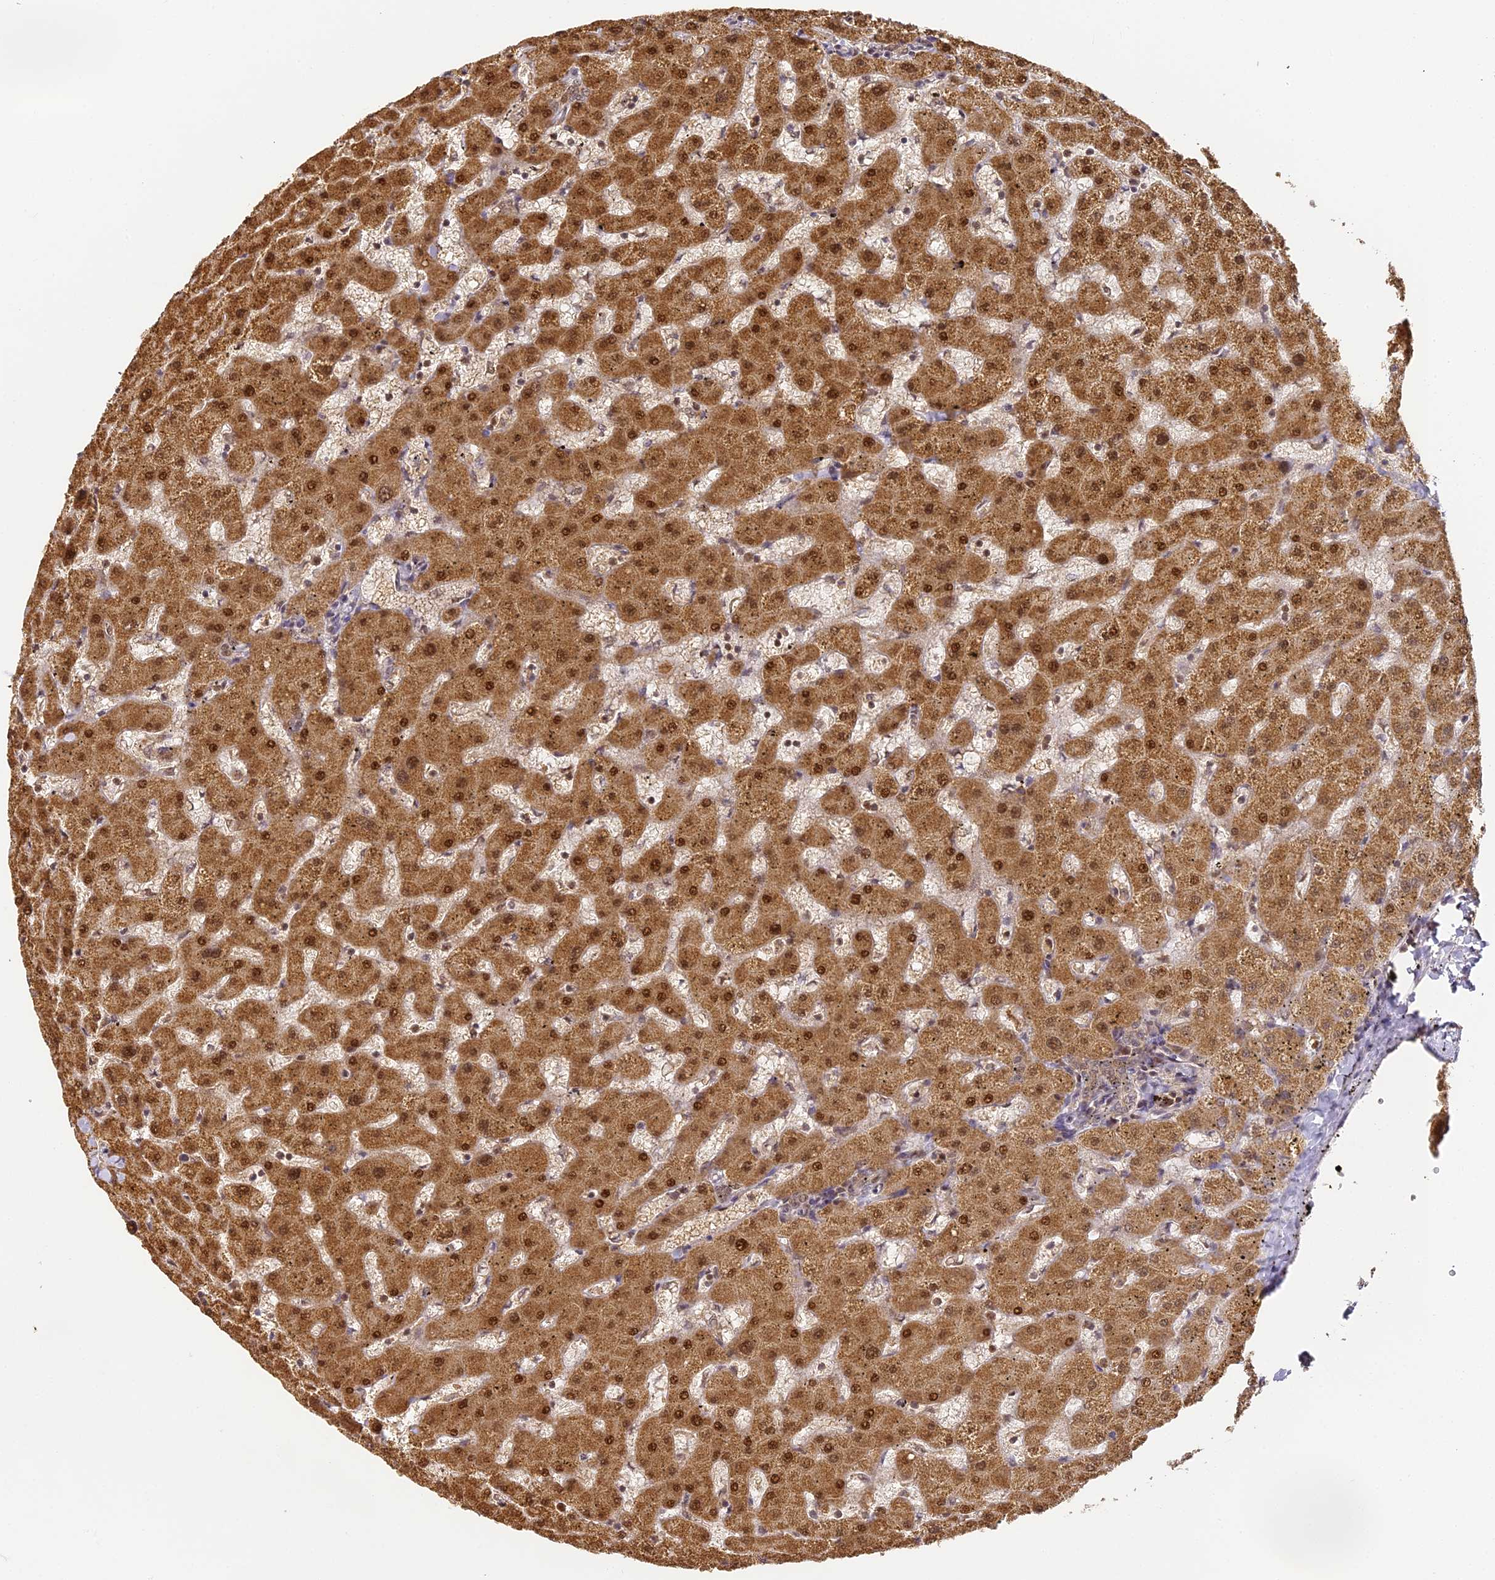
{"staining": {"intensity": "moderate", "quantity": ">75%", "location": "cytoplasmic/membranous"}, "tissue": "liver", "cell_type": "Cholangiocytes", "image_type": "normal", "snomed": [{"axis": "morphology", "description": "Normal tissue, NOS"}, {"axis": "topography", "description": "Liver"}], "caption": "Immunohistochemistry photomicrograph of benign liver: liver stained using IHC exhibits medium levels of moderate protein expression localized specifically in the cytoplasmic/membranous of cholangiocytes, appearing as a cytoplasmic/membranous brown color.", "gene": "ENSG00000268870", "patient": {"sex": "female", "age": 63}}